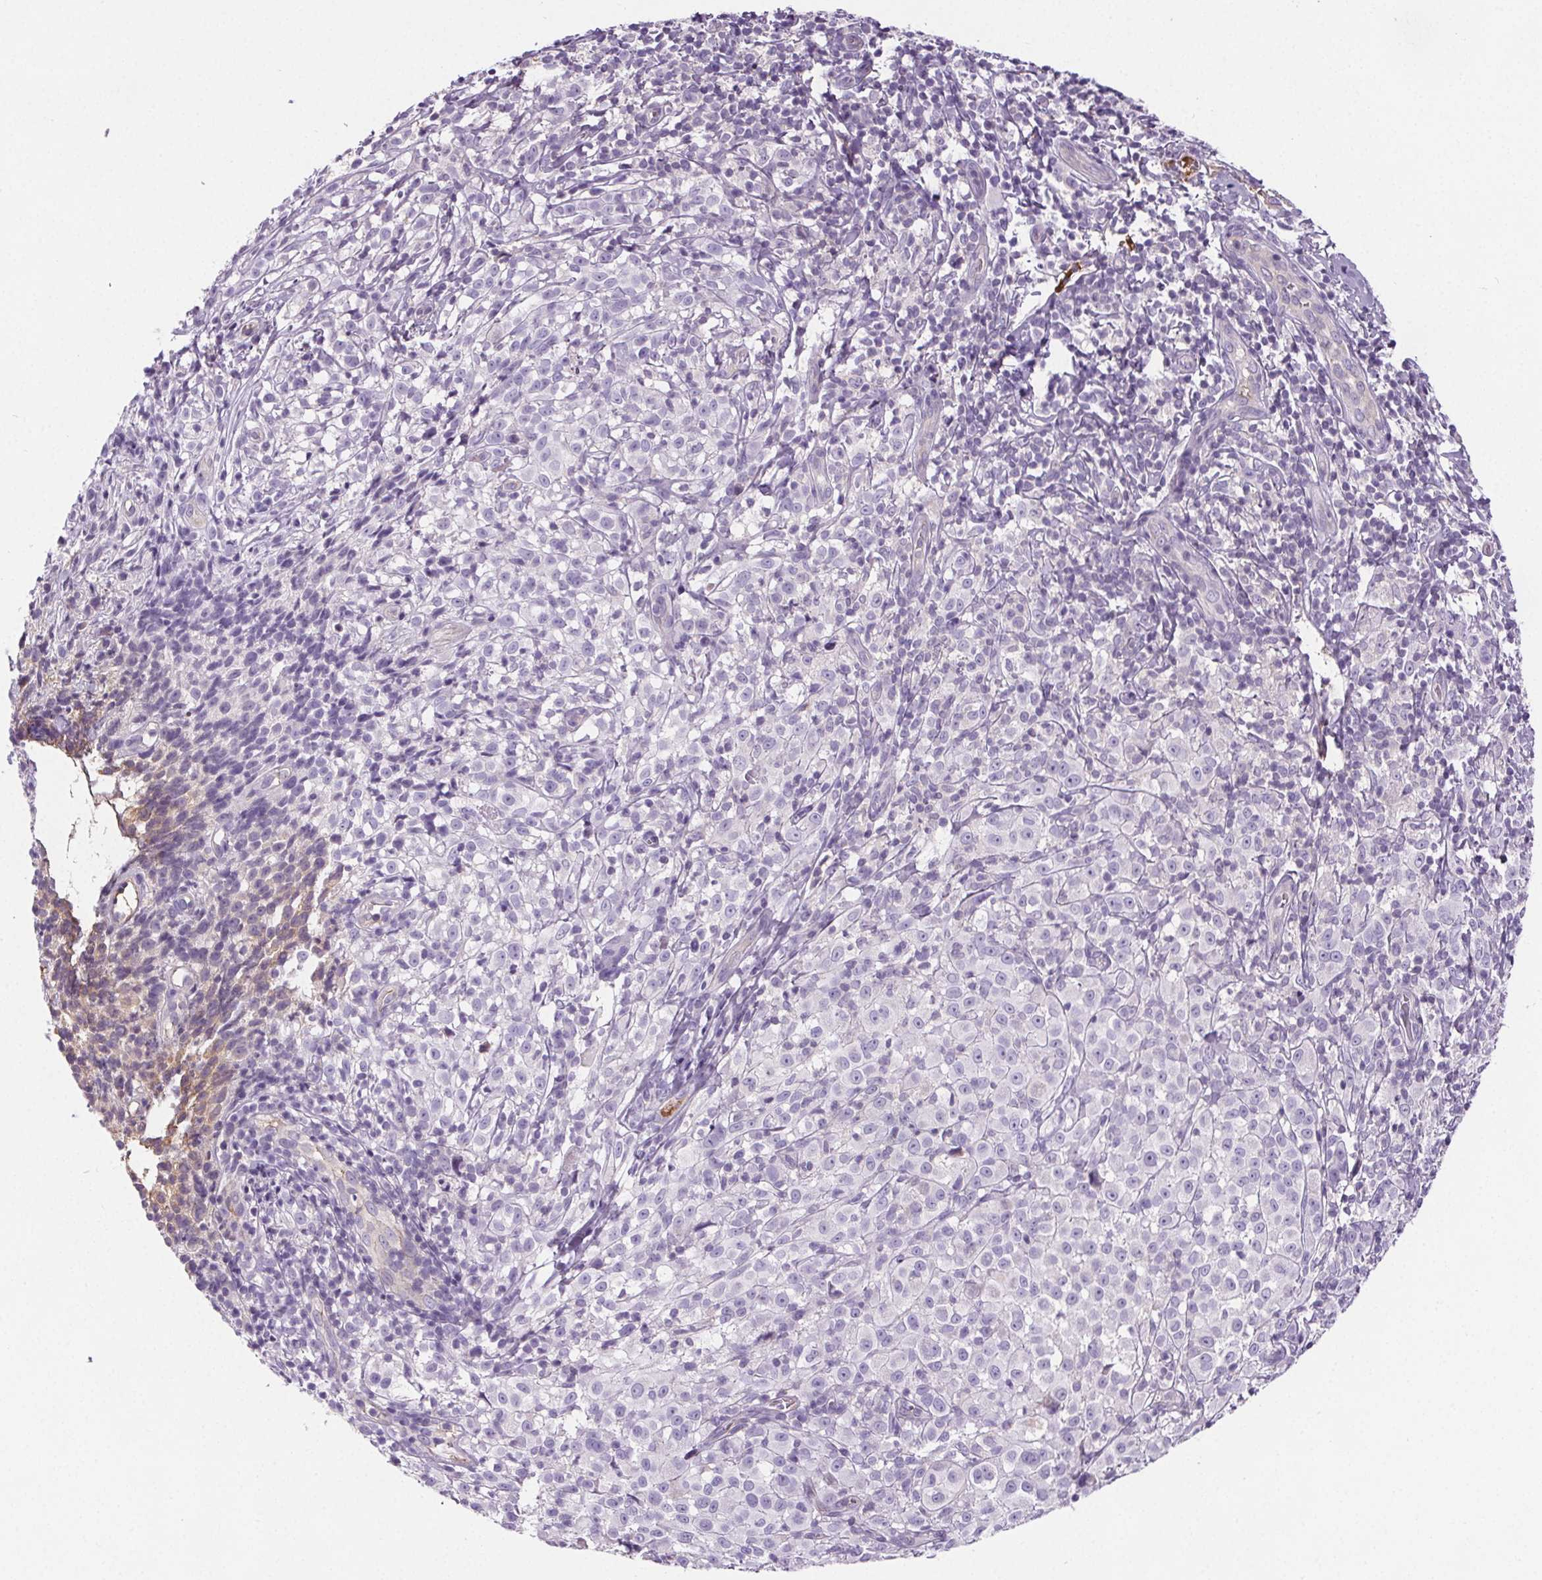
{"staining": {"intensity": "negative", "quantity": "none", "location": "none"}, "tissue": "melanoma", "cell_type": "Tumor cells", "image_type": "cancer", "snomed": [{"axis": "morphology", "description": "Malignant melanoma, NOS"}, {"axis": "topography", "description": "Skin"}], "caption": "The micrograph displays no staining of tumor cells in malignant melanoma. (DAB (3,3'-diaminobenzidine) immunohistochemistry visualized using brightfield microscopy, high magnification).", "gene": "CD5L", "patient": {"sex": "male", "age": 85}}